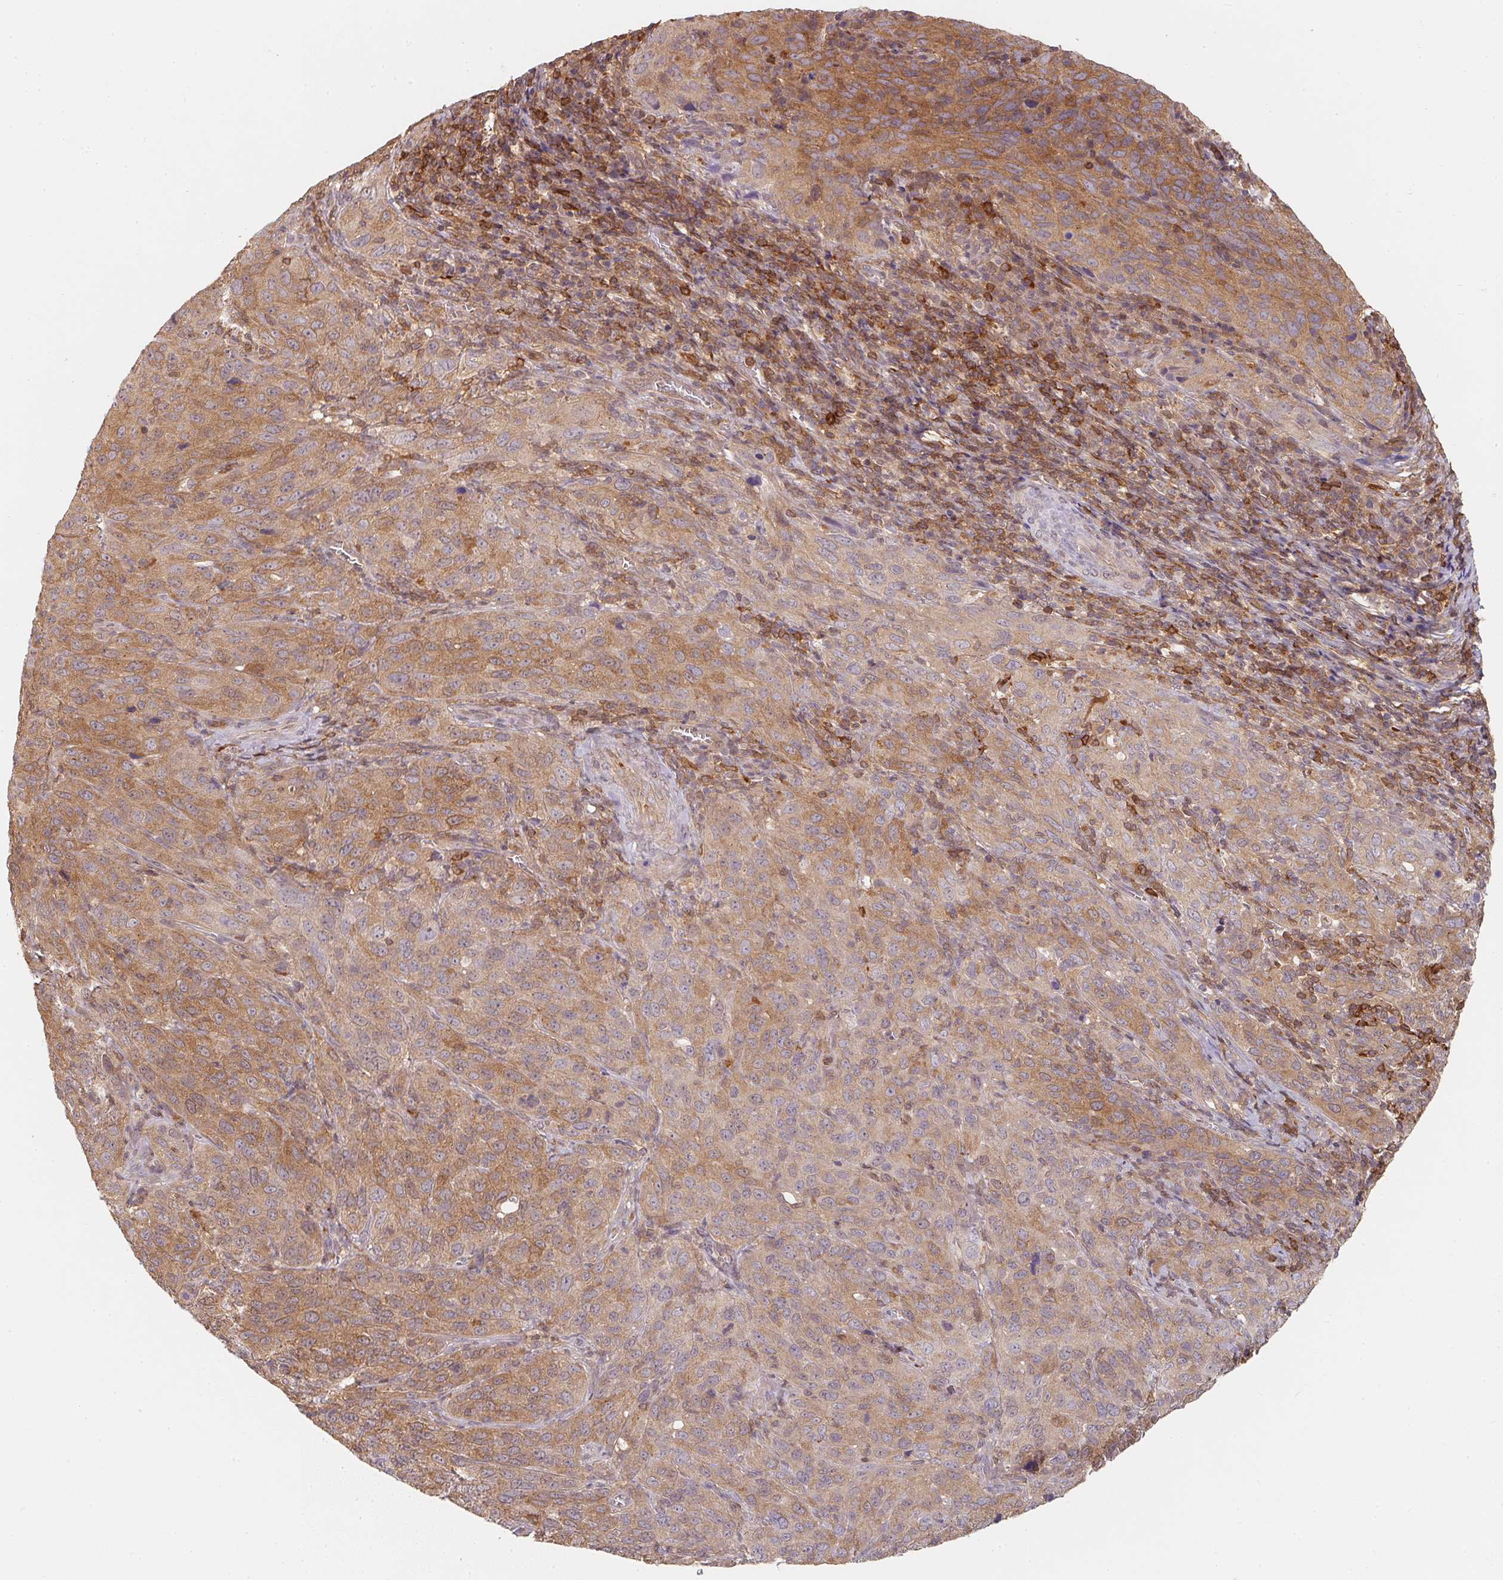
{"staining": {"intensity": "weak", "quantity": ">75%", "location": "cytoplasmic/membranous"}, "tissue": "cervical cancer", "cell_type": "Tumor cells", "image_type": "cancer", "snomed": [{"axis": "morphology", "description": "Normal tissue, NOS"}, {"axis": "morphology", "description": "Squamous cell carcinoma, NOS"}, {"axis": "topography", "description": "Cervix"}], "caption": "Cervical squamous cell carcinoma stained for a protein (brown) demonstrates weak cytoplasmic/membranous positive positivity in about >75% of tumor cells.", "gene": "ANKRD13A", "patient": {"sex": "female", "age": 51}}